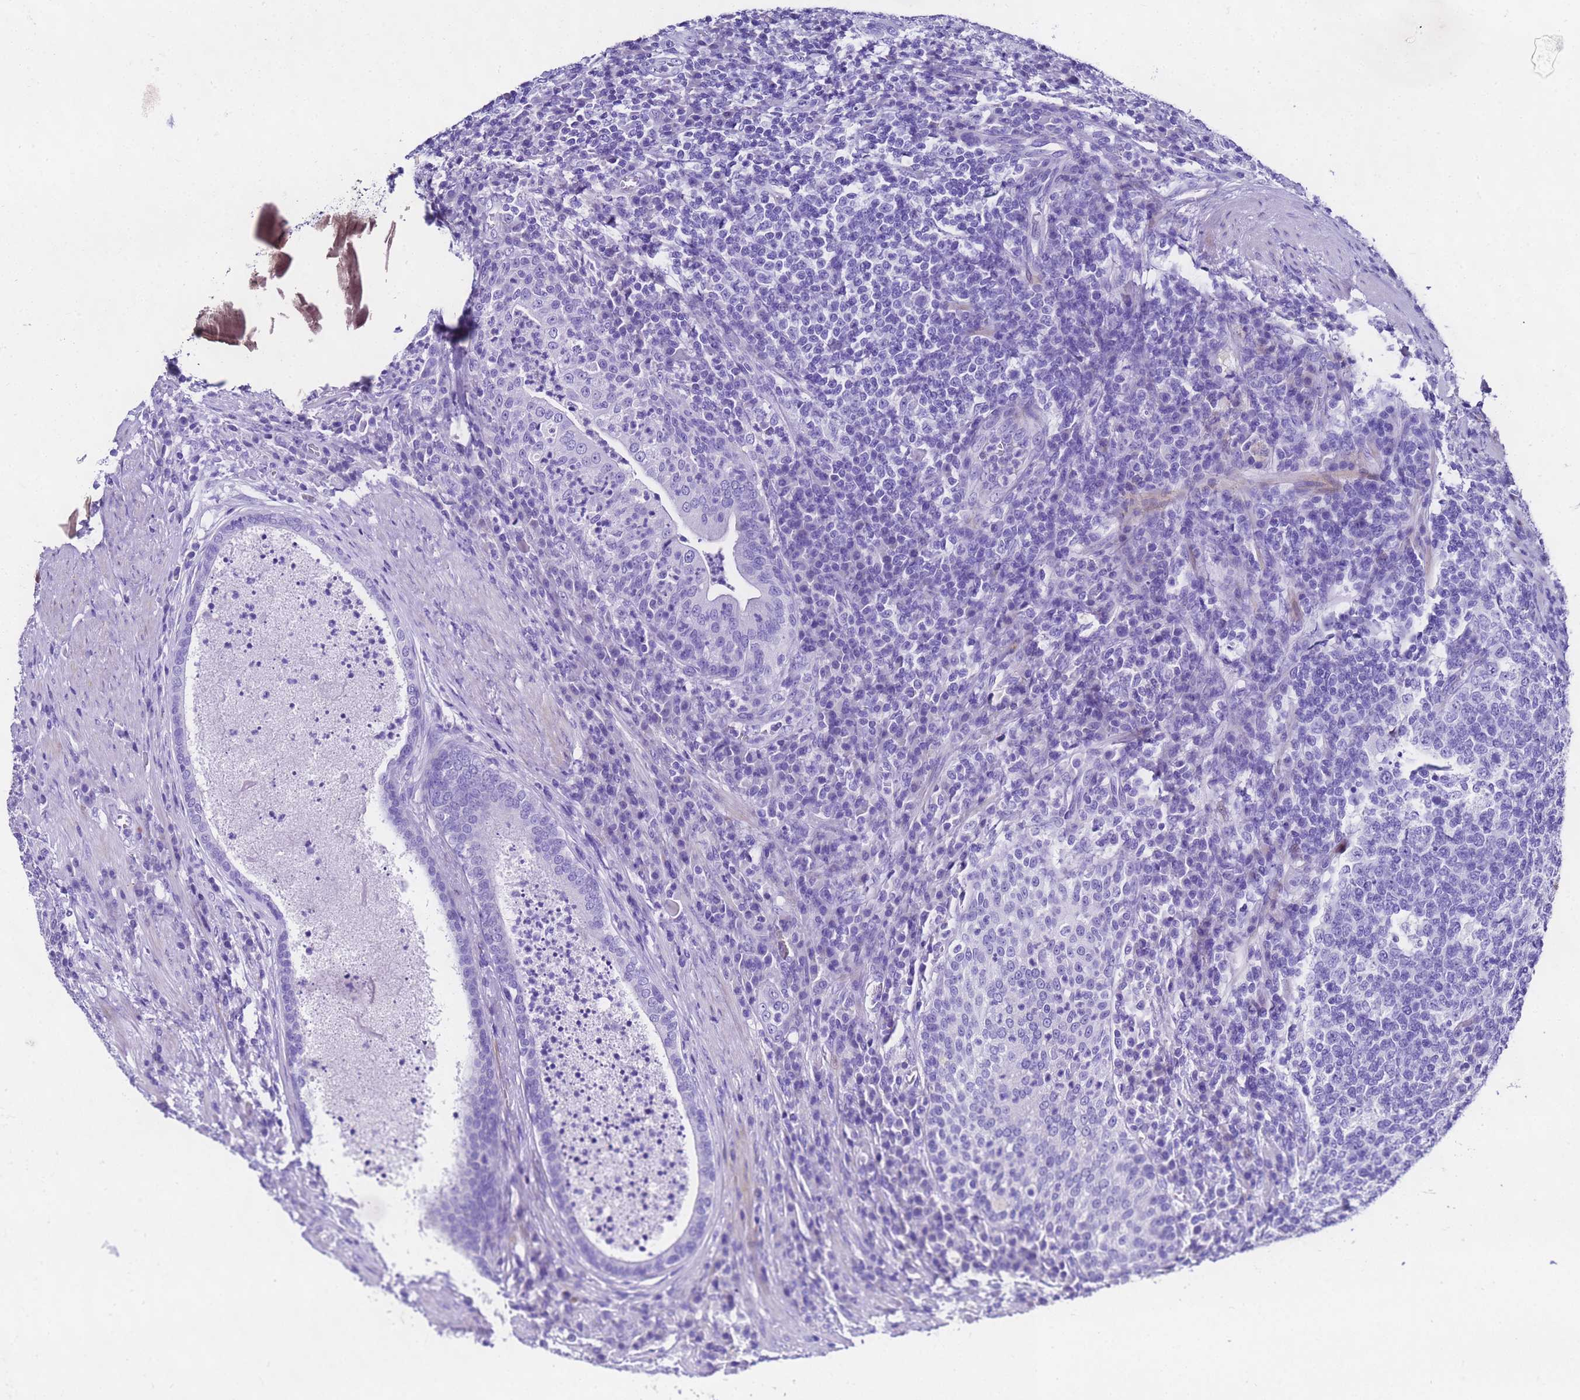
{"staining": {"intensity": "negative", "quantity": "none", "location": "none"}, "tissue": "prostate cancer", "cell_type": "Tumor cells", "image_type": "cancer", "snomed": [{"axis": "morphology", "description": "Adenocarcinoma, Low grade"}, {"axis": "topography", "description": "Prostate"}], "caption": "DAB immunohistochemical staining of low-grade adenocarcinoma (prostate) exhibits no significant positivity in tumor cells.", "gene": "UGT2B10", "patient": {"sex": "male", "age": 68}}